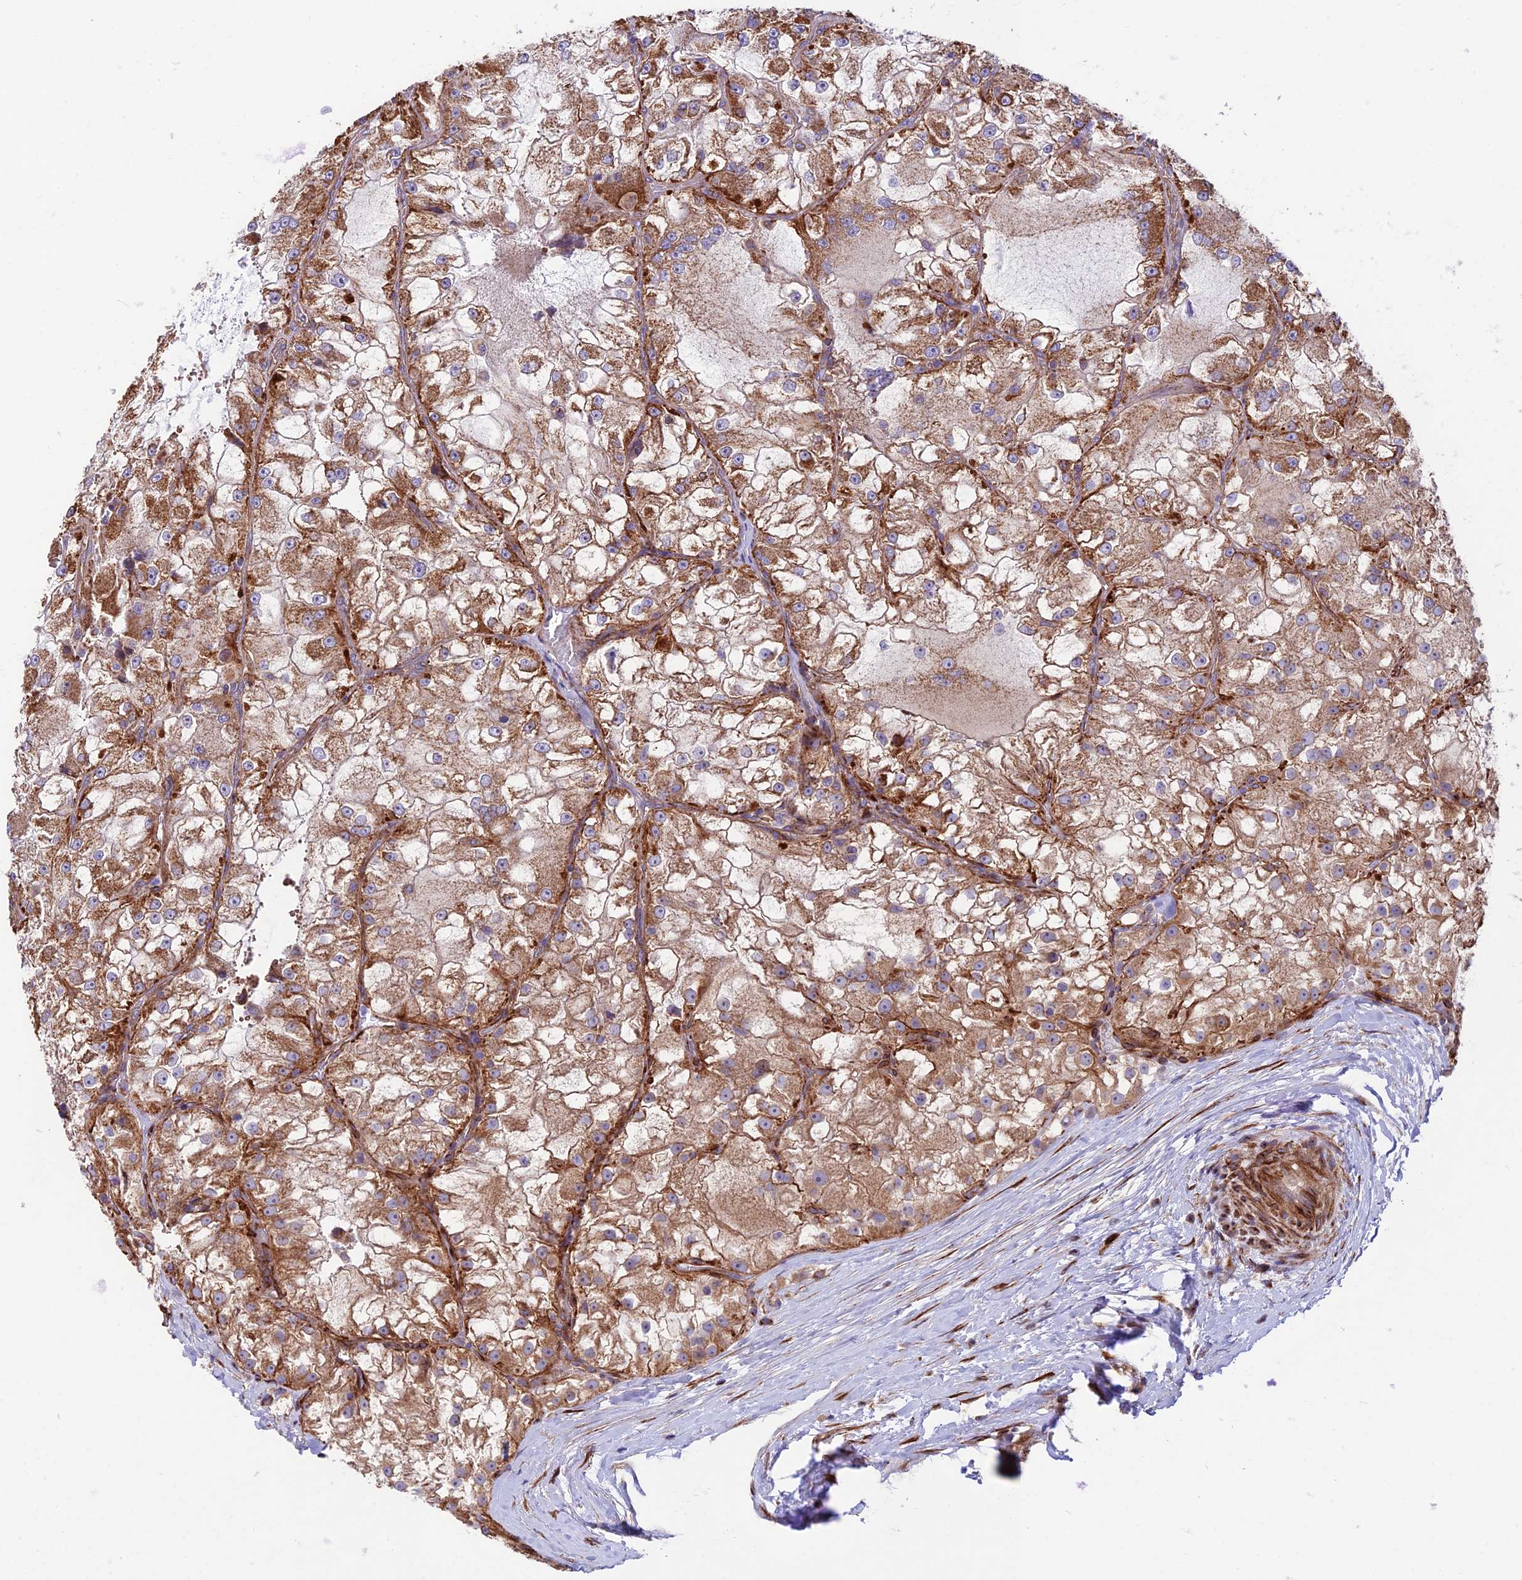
{"staining": {"intensity": "moderate", "quantity": ">75%", "location": "cytoplasmic/membranous"}, "tissue": "renal cancer", "cell_type": "Tumor cells", "image_type": "cancer", "snomed": [{"axis": "morphology", "description": "Adenocarcinoma, NOS"}, {"axis": "topography", "description": "Kidney"}], "caption": "Adenocarcinoma (renal) tissue displays moderate cytoplasmic/membranous staining in approximately >75% of tumor cells, visualized by immunohistochemistry.", "gene": "VPS13C", "patient": {"sex": "female", "age": 72}}